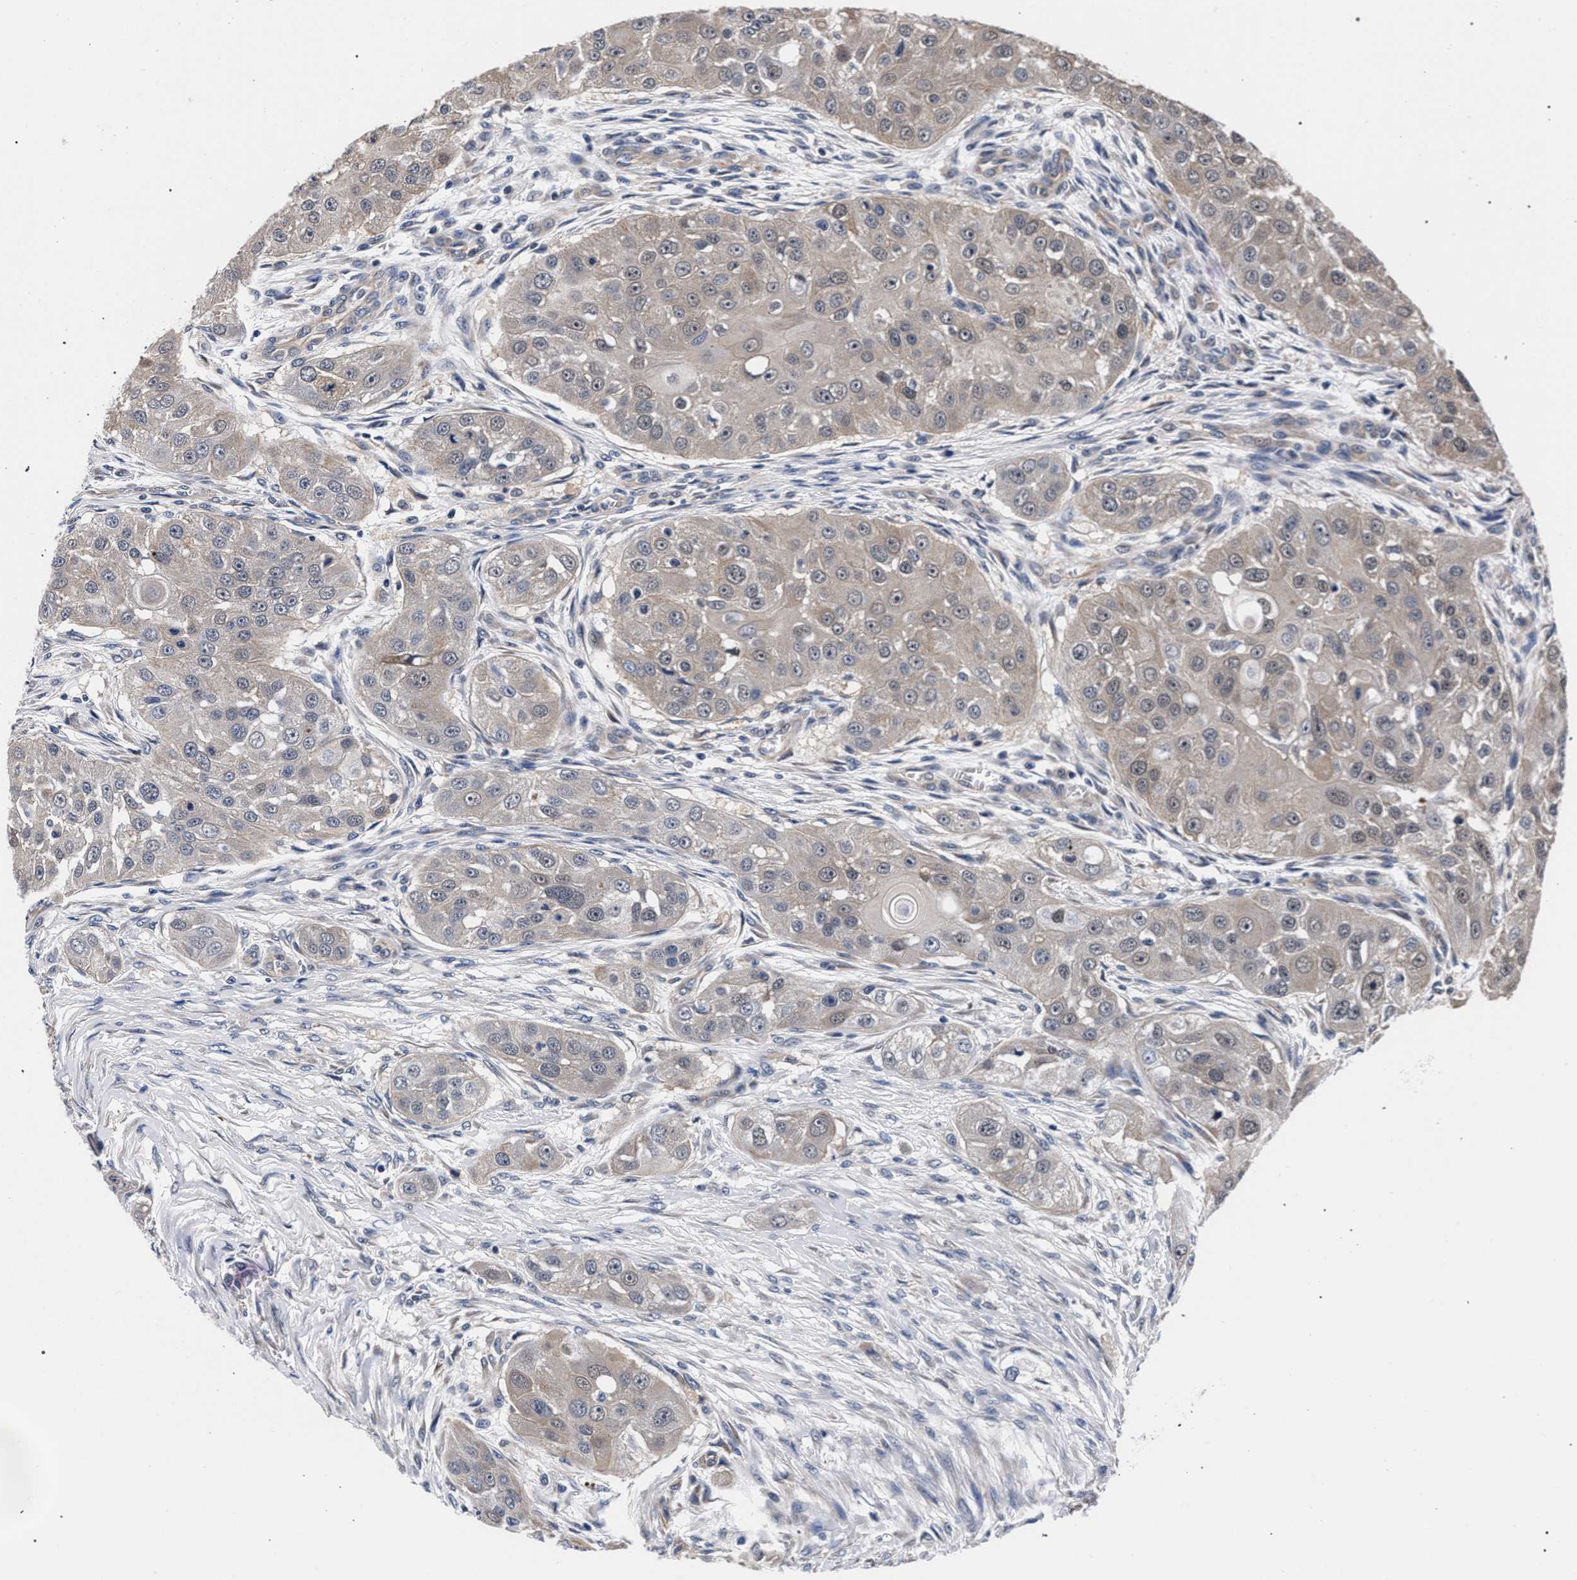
{"staining": {"intensity": "weak", "quantity": "<25%", "location": "cytoplasmic/membranous,nuclear"}, "tissue": "head and neck cancer", "cell_type": "Tumor cells", "image_type": "cancer", "snomed": [{"axis": "morphology", "description": "Normal tissue, NOS"}, {"axis": "morphology", "description": "Squamous cell carcinoma, NOS"}, {"axis": "topography", "description": "Skeletal muscle"}, {"axis": "topography", "description": "Head-Neck"}], "caption": "Immunohistochemistry of human head and neck squamous cell carcinoma demonstrates no expression in tumor cells.", "gene": "RBM33", "patient": {"sex": "male", "age": 51}}